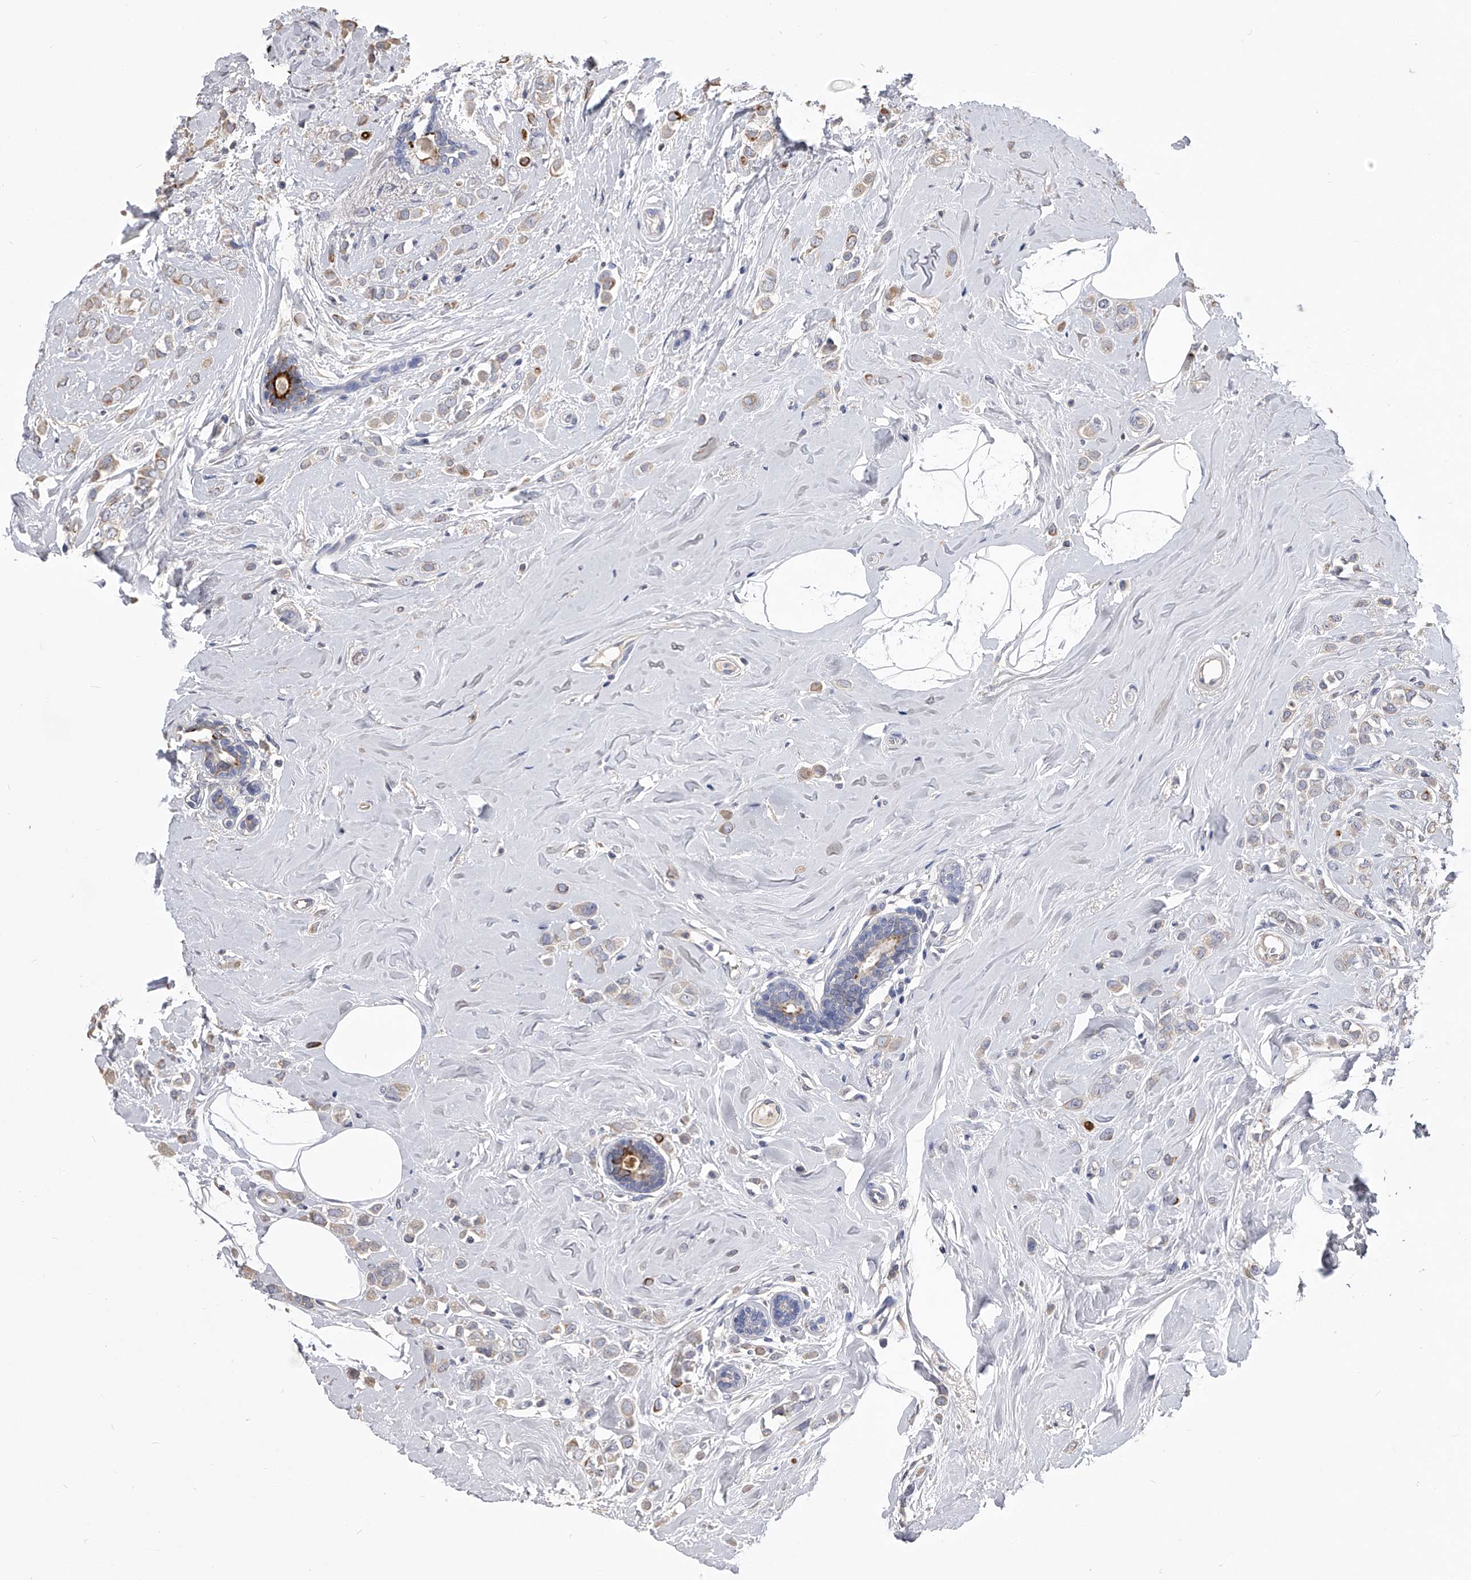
{"staining": {"intensity": "weak", "quantity": "25%-75%", "location": "cytoplasmic/membranous"}, "tissue": "breast cancer", "cell_type": "Tumor cells", "image_type": "cancer", "snomed": [{"axis": "morphology", "description": "Lobular carcinoma"}, {"axis": "topography", "description": "Breast"}], "caption": "Breast lobular carcinoma tissue displays weak cytoplasmic/membranous positivity in approximately 25%-75% of tumor cells", "gene": "MDN1", "patient": {"sex": "female", "age": 47}}